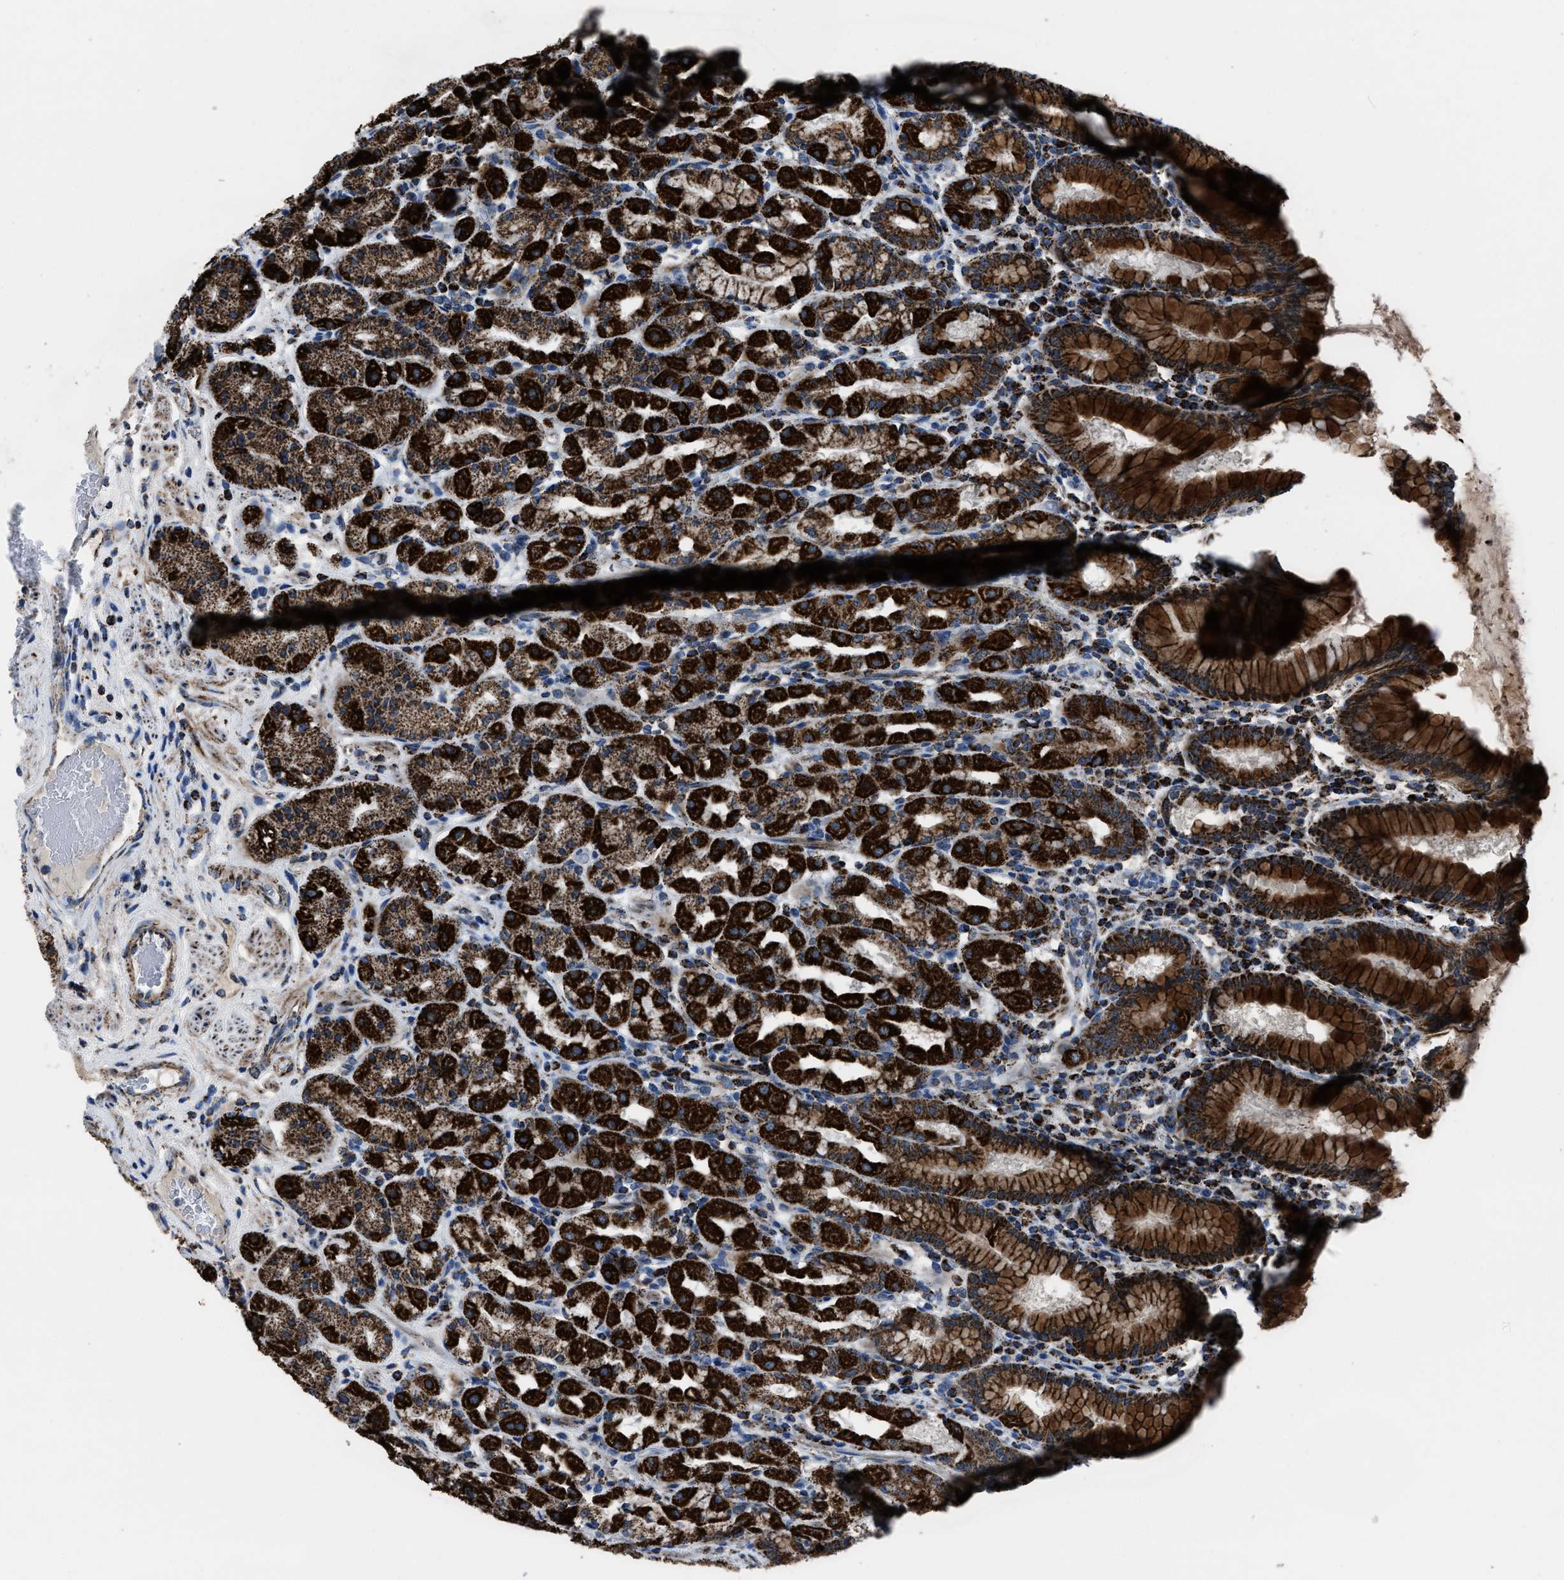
{"staining": {"intensity": "strong", "quantity": ">75%", "location": "cytoplasmic/membranous"}, "tissue": "stomach", "cell_type": "Glandular cells", "image_type": "normal", "snomed": [{"axis": "morphology", "description": "Normal tissue, NOS"}, {"axis": "topography", "description": "Stomach"}, {"axis": "topography", "description": "Stomach, lower"}], "caption": "Glandular cells show strong cytoplasmic/membranous expression in approximately >75% of cells in unremarkable stomach.", "gene": "NSD3", "patient": {"sex": "female", "age": 56}}